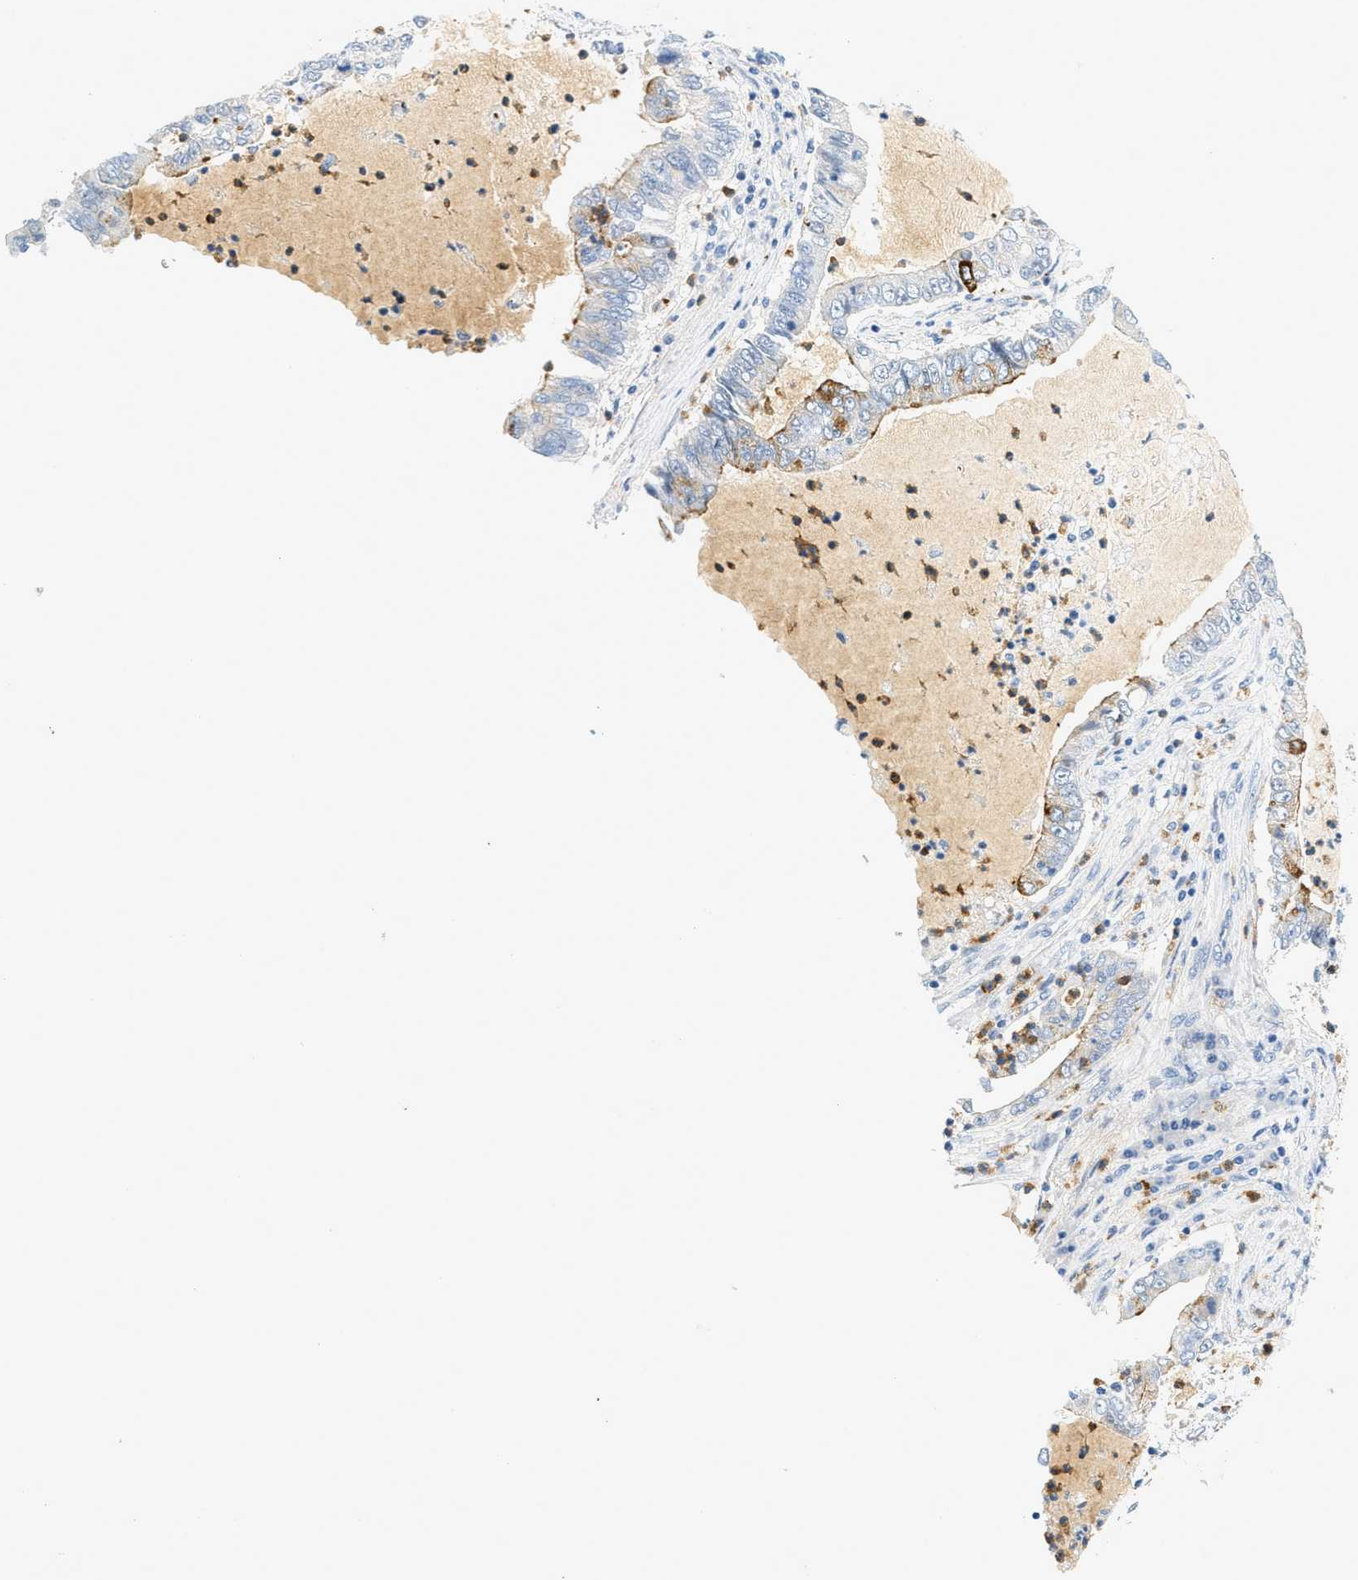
{"staining": {"intensity": "weak", "quantity": "<25%", "location": "cytoplasmic/membranous"}, "tissue": "lung cancer", "cell_type": "Tumor cells", "image_type": "cancer", "snomed": [{"axis": "morphology", "description": "Adenocarcinoma, NOS"}, {"axis": "topography", "description": "Lung"}], "caption": "DAB (3,3'-diaminobenzidine) immunohistochemical staining of adenocarcinoma (lung) shows no significant positivity in tumor cells.", "gene": "LCN2", "patient": {"sex": "female", "age": 51}}